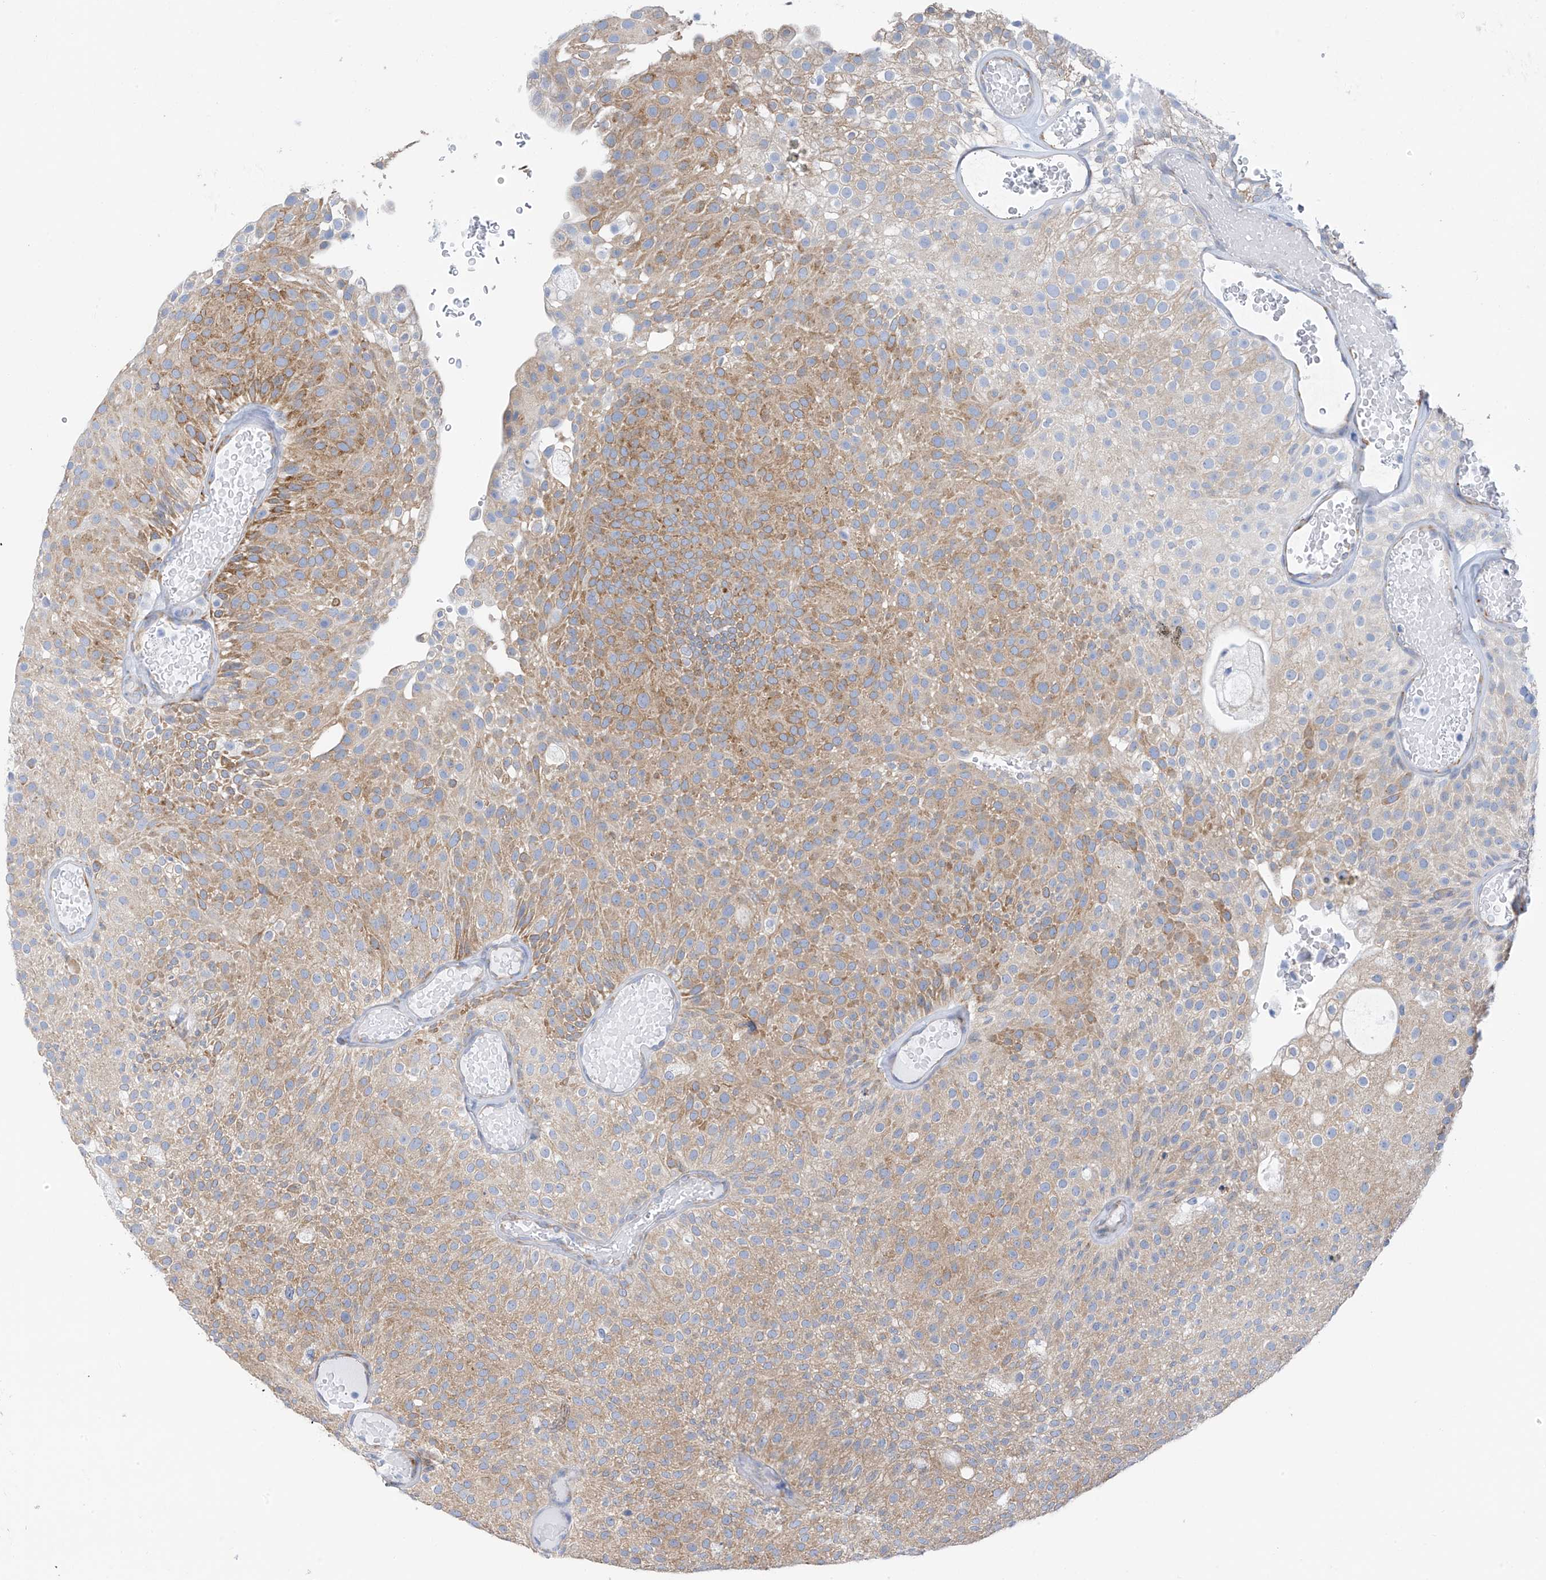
{"staining": {"intensity": "moderate", "quantity": "25%-75%", "location": "cytoplasmic/membranous"}, "tissue": "urothelial cancer", "cell_type": "Tumor cells", "image_type": "cancer", "snomed": [{"axis": "morphology", "description": "Urothelial carcinoma, Low grade"}, {"axis": "topography", "description": "Urinary bladder"}], "caption": "The photomicrograph displays immunohistochemical staining of urothelial carcinoma (low-grade). There is moderate cytoplasmic/membranous positivity is seen in approximately 25%-75% of tumor cells.", "gene": "RCN2", "patient": {"sex": "male", "age": 78}}